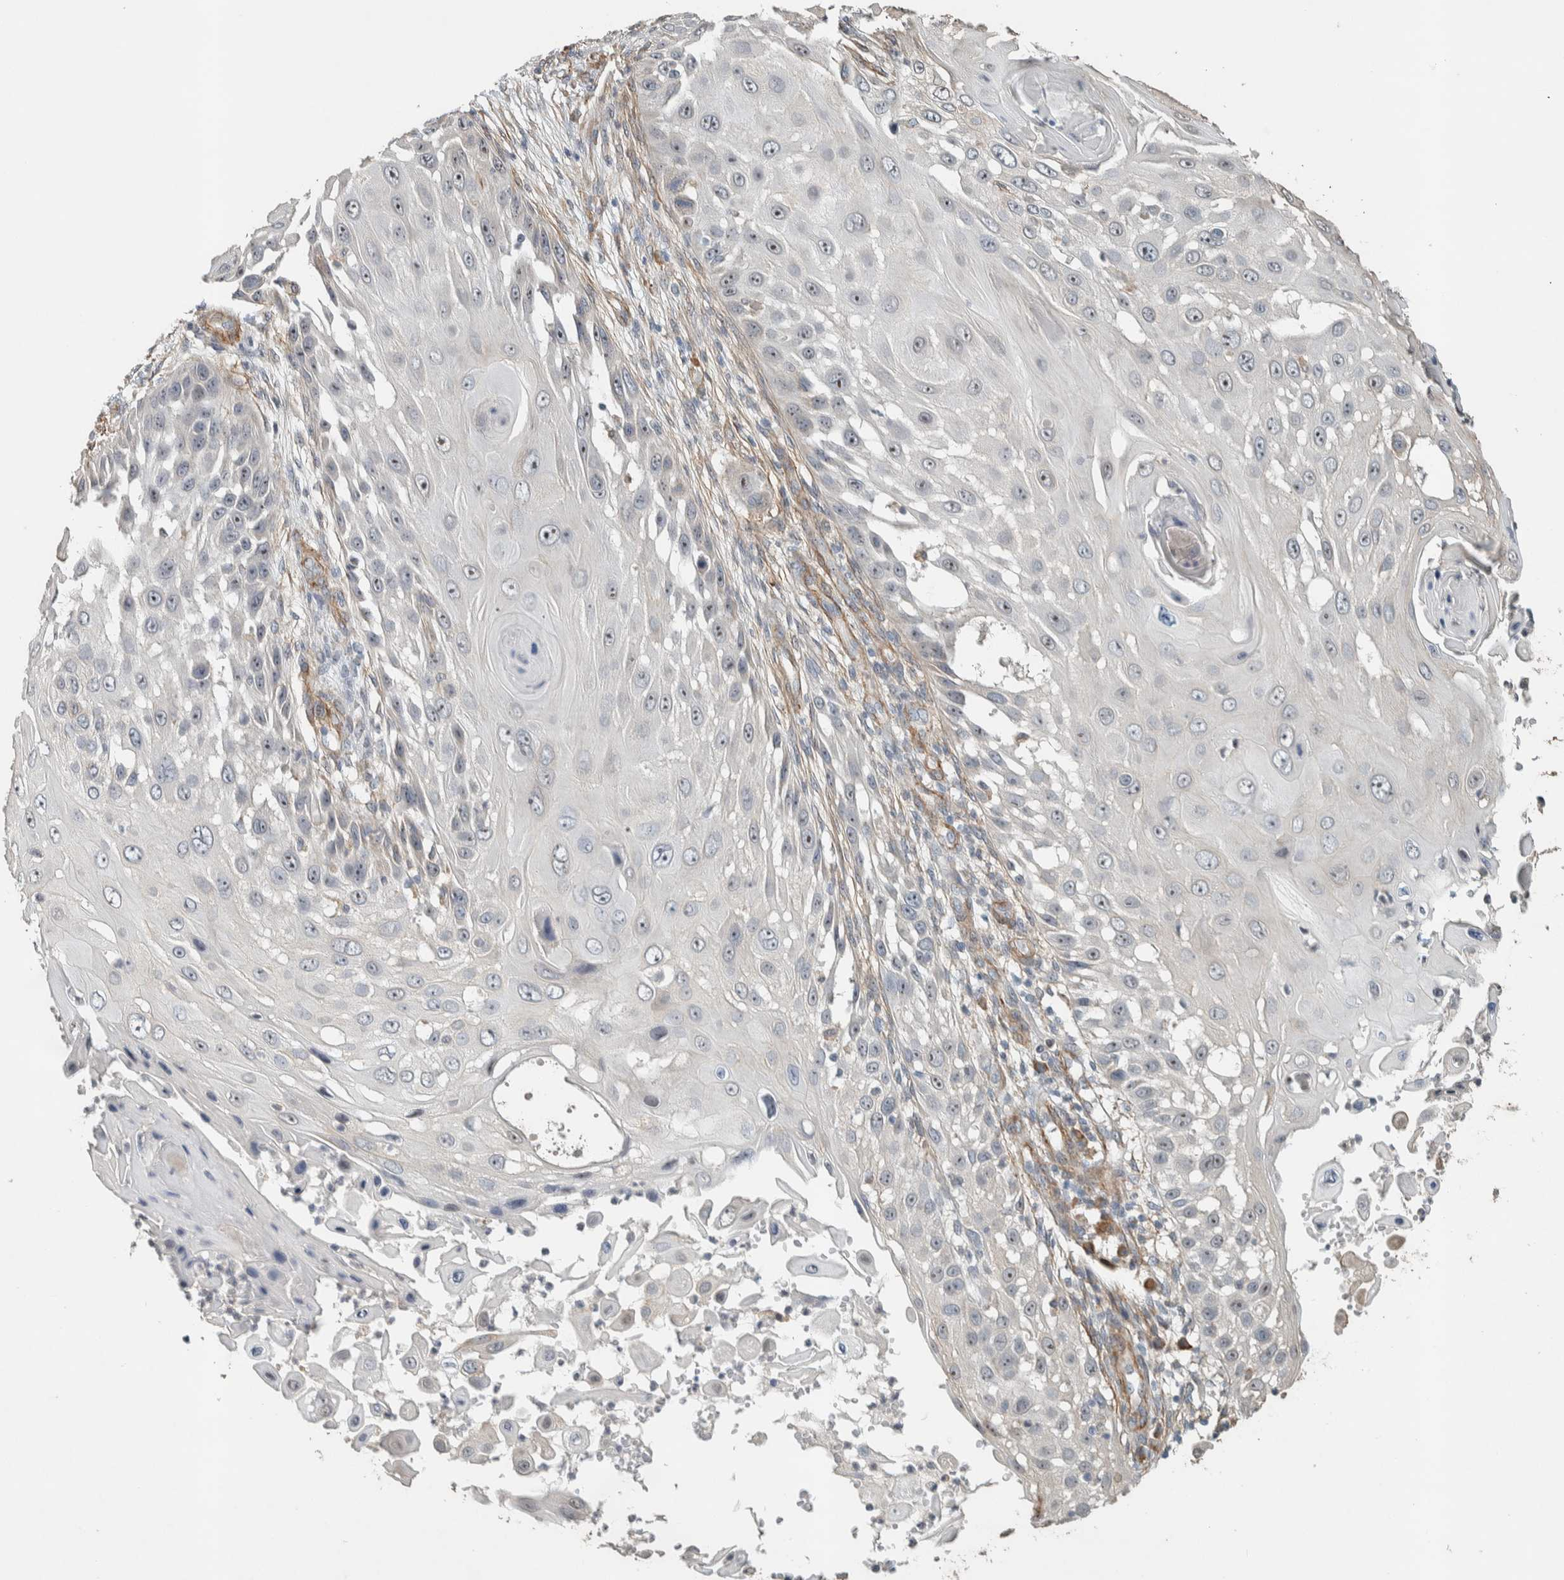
{"staining": {"intensity": "moderate", "quantity": "<25%", "location": "nuclear"}, "tissue": "skin cancer", "cell_type": "Tumor cells", "image_type": "cancer", "snomed": [{"axis": "morphology", "description": "Squamous cell carcinoma, NOS"}, {"axis": "topography", "description": "Skin"}], "caption": "This micrograph exhibits squamous cell carcinoma (skin) stained with immunohistochemistry (IHC) to label a protein in brown. The nuclear of tumor cells show moderate positivity for the protein. Nuclei are counter-stained blue.", "gene": "KLHL40", "patient": {"sex": "female", "age": 44}}